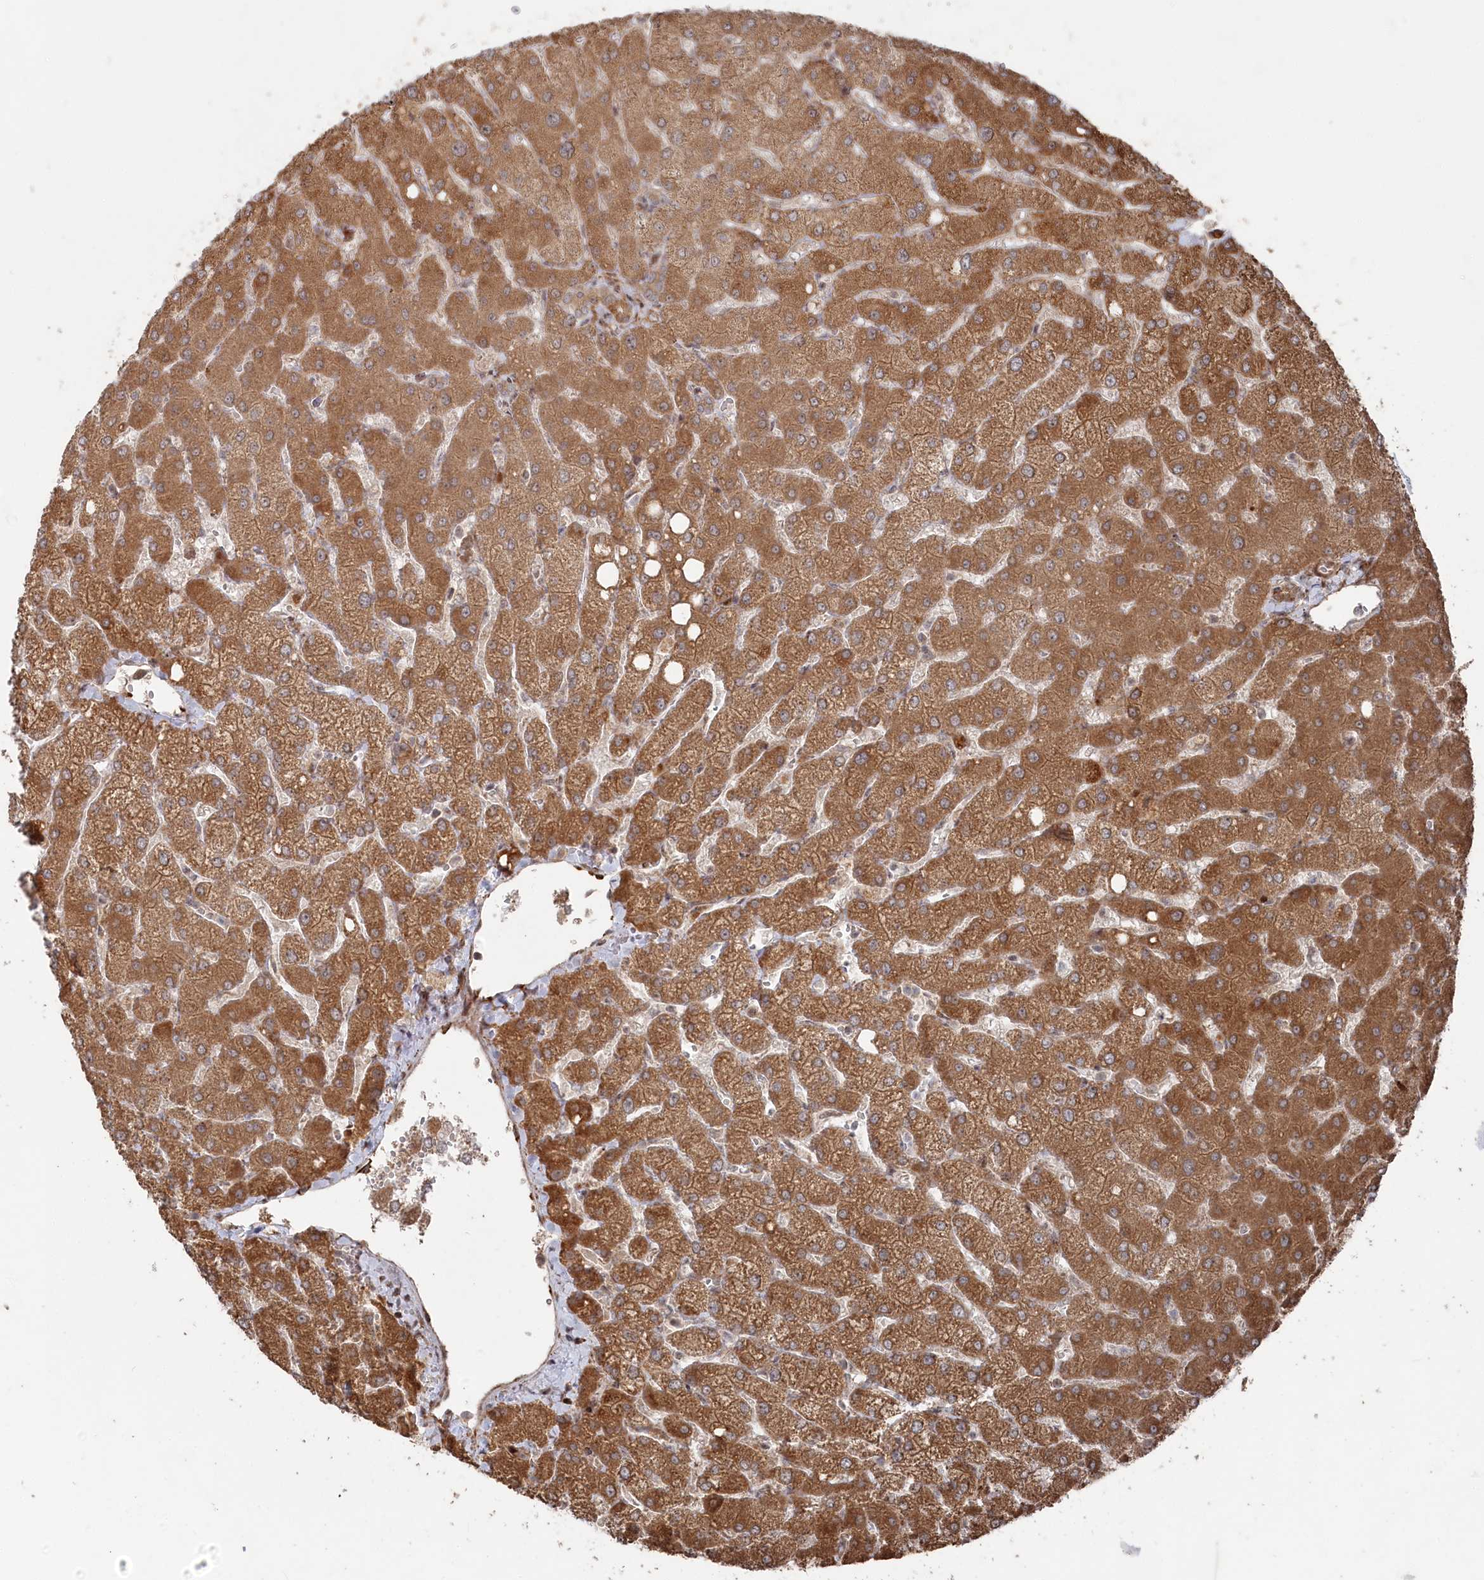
{"staining": {"intensity": "moderate", "quantity": "25%-75%", "location": "cytoplasmic/membranous"}, "tissue": "liver", "cell_type": "Cholangiocytes", "image_type": "normal", "snomed": [{"axis": "morphology", "description": "Normal tissue, NOS"}, {"axis": "topography", "description": "Liver"}], "caption": "A histopathology image showing moderate cytoplasmic/membranous staining in about 25%-75% of cholangiocytes in normal liver, as visualized by brown immunohistochemical staining.", "gene": "POLR3A", "patient": {"sex": "female", "age": 54}}